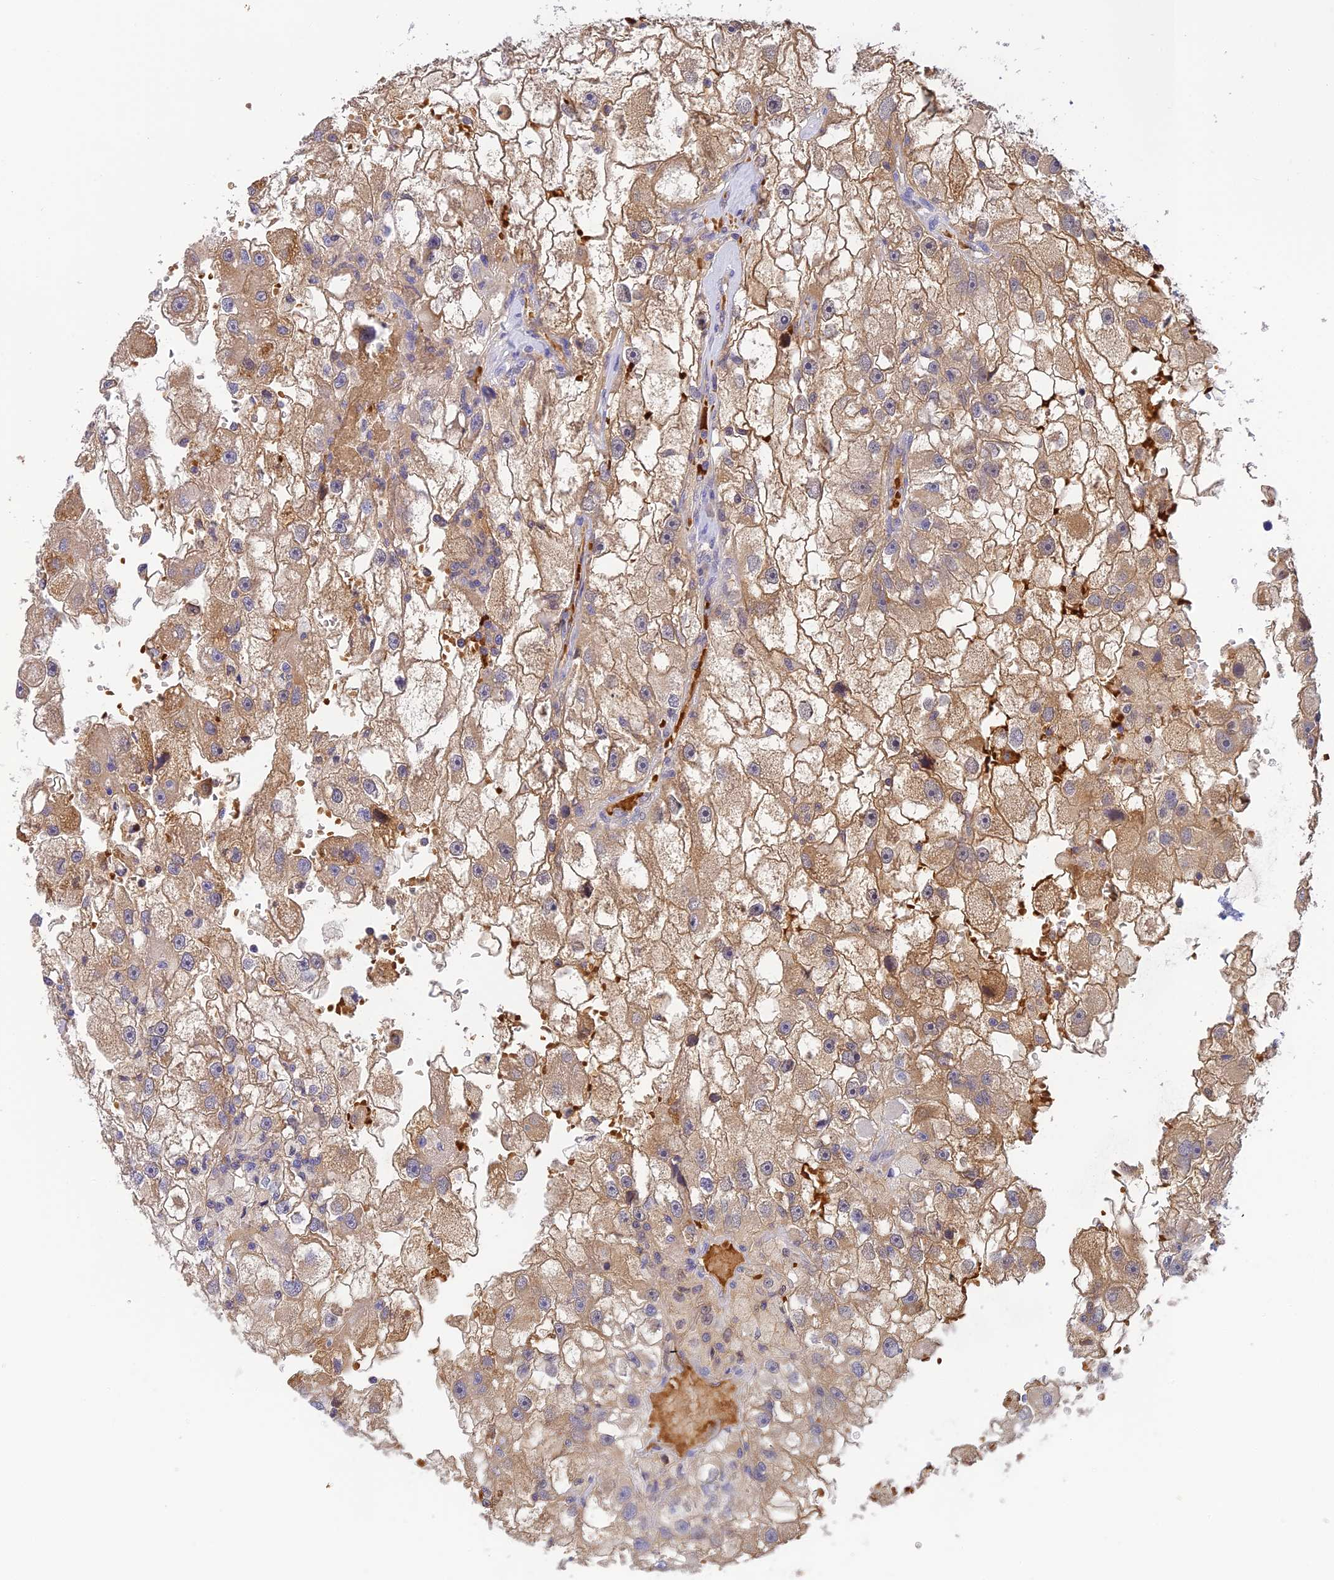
{"staining": {"intensity": "moderate", "quantity": ">75%", "location": "cytoplasmic/membranous"}, "tissue": "renal cancer", "cell_type": "Tumor cells", "image_type": "cancer", "snomed": [{"axis": "morphology", "description": "Adenocarcinoma, NOS"}, {"axis": "topography", "description": "Kidney"}], "caption": "The image shows a brown stain indicating the presence of a protein in the cytoplasmic/membranous of tumor cells in adenocarcinoma (renal).", "gene": "HDHD2", "patient": {"sex": "male", "age": 63}}